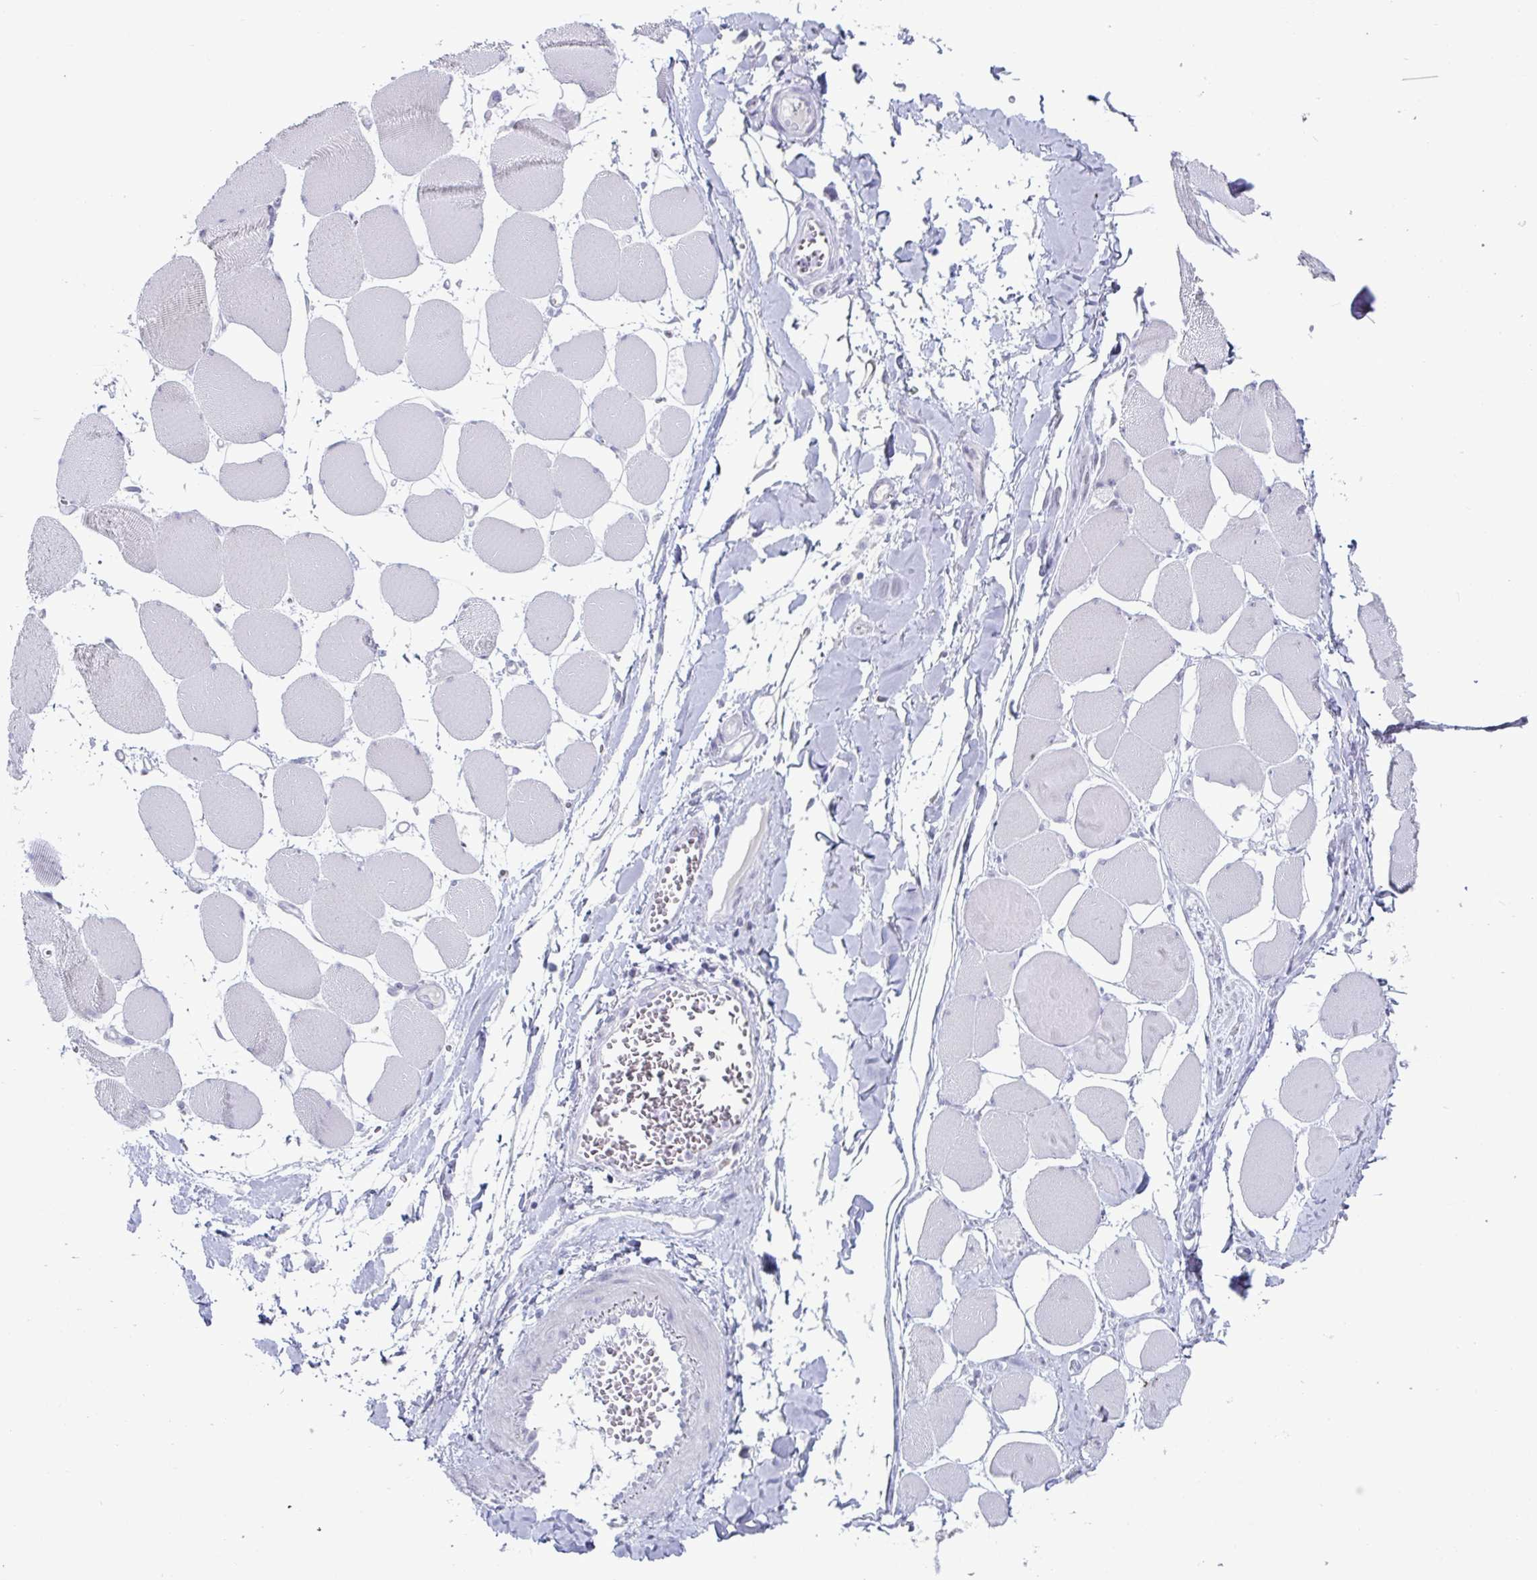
{"staining": {"intensity": "negative", "quantity": "none", "location": "none"}, "tissue": "skeletal muscle", "cell_type": "Myocytes", "image_type": "normal", "snomed": [{"axis": "morphology", "description": "Normal tissue, NOS"}, {"axis": "topography", "description": "Skeletal muscle"}], "caption": "Immunohistochemistry (IHC) of benign human skeletal muscle shows no staining in myocytes. (DAB immunohistochemistry, high magnification).", "gene": "VSIG10L", "patient": {"sex": "female", "age": 75}}